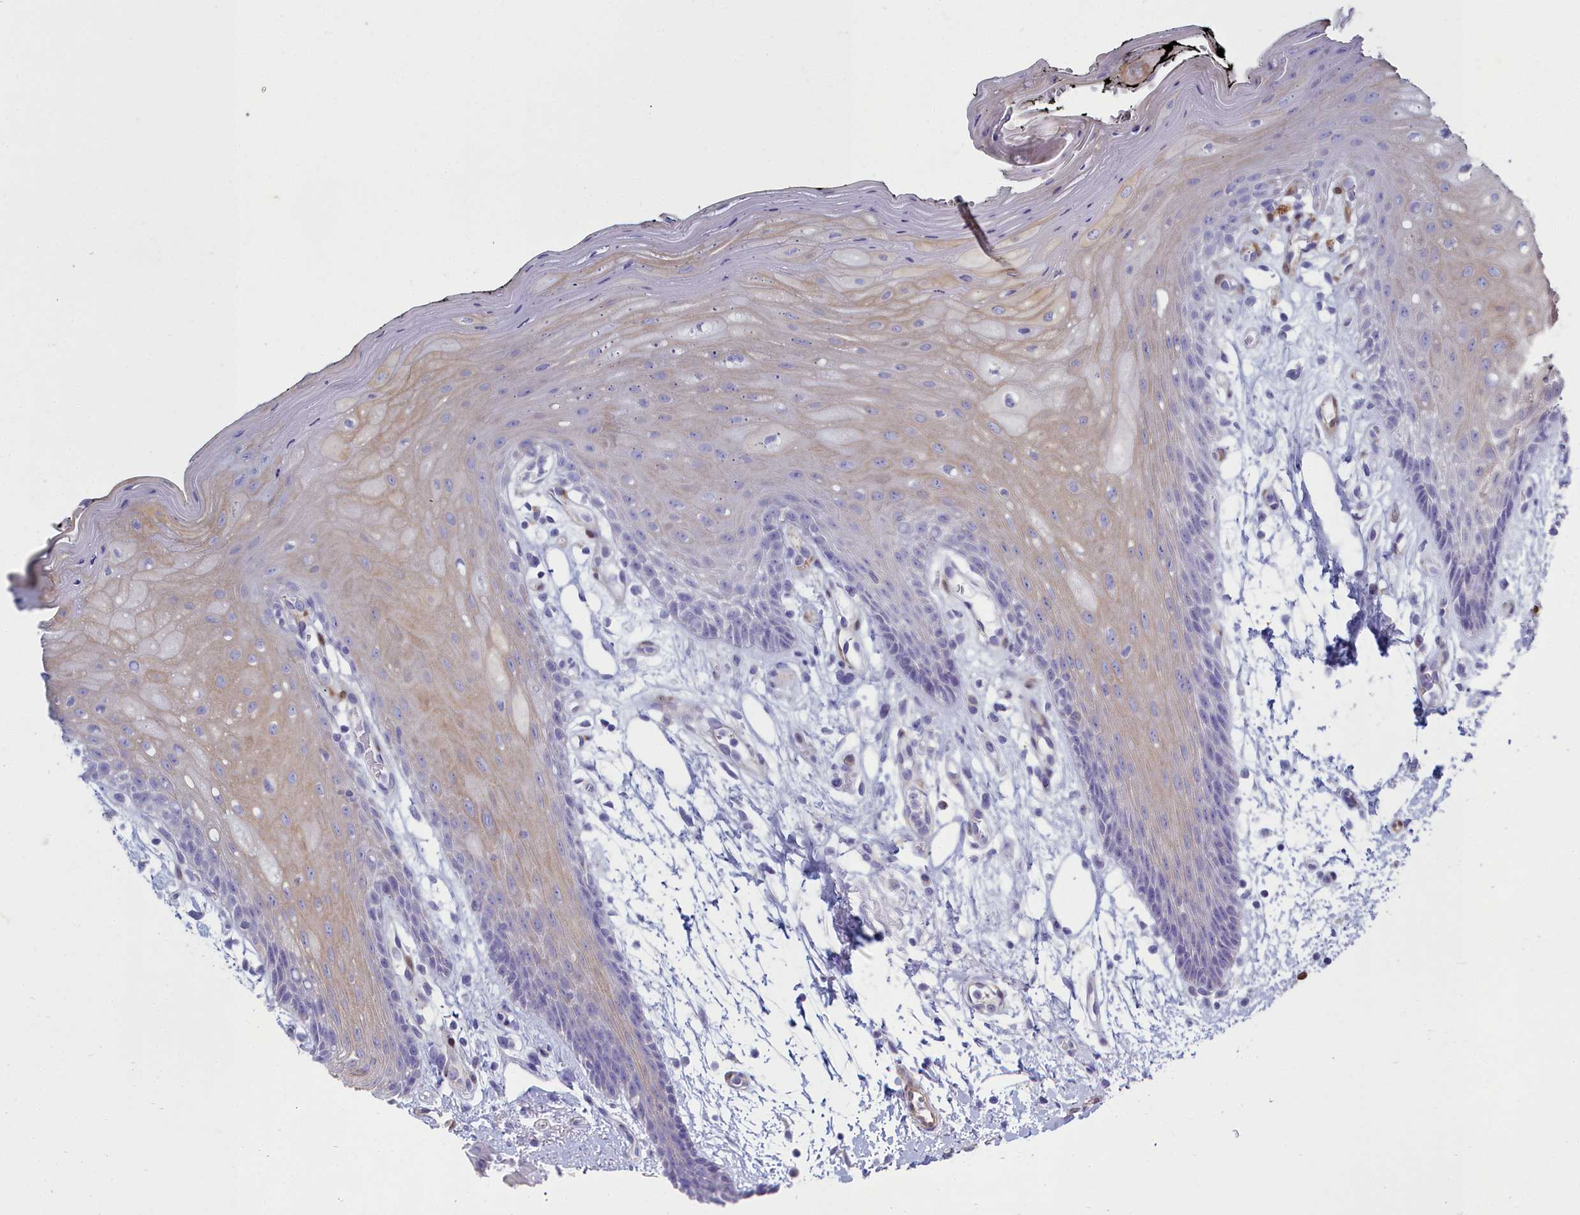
{"staining": {"intensity": "moderate", "quantity": "25%-75%", "location": "cytoplasmic/membranous"}, "tissue": "oral mucosa", "cell_type": "Squamous epithelial cells", "image_type": "normal", "snomed": [{"axis": "morphology", "description": "Normal tissue, NOS"}, {"axis": "topography", "description": "Oral tissue"}, {"axis": "topography", "description": "Tounge, NOS"}], "caption": "The micrograph displays staining of normal oral mucosa, revealing moderate cytoplasmic/membranous protein positivity (brown color) within squamous epithelial cells.", "gene": "PPP1R14A", "patient": {"sex": "female", "age": 59}}